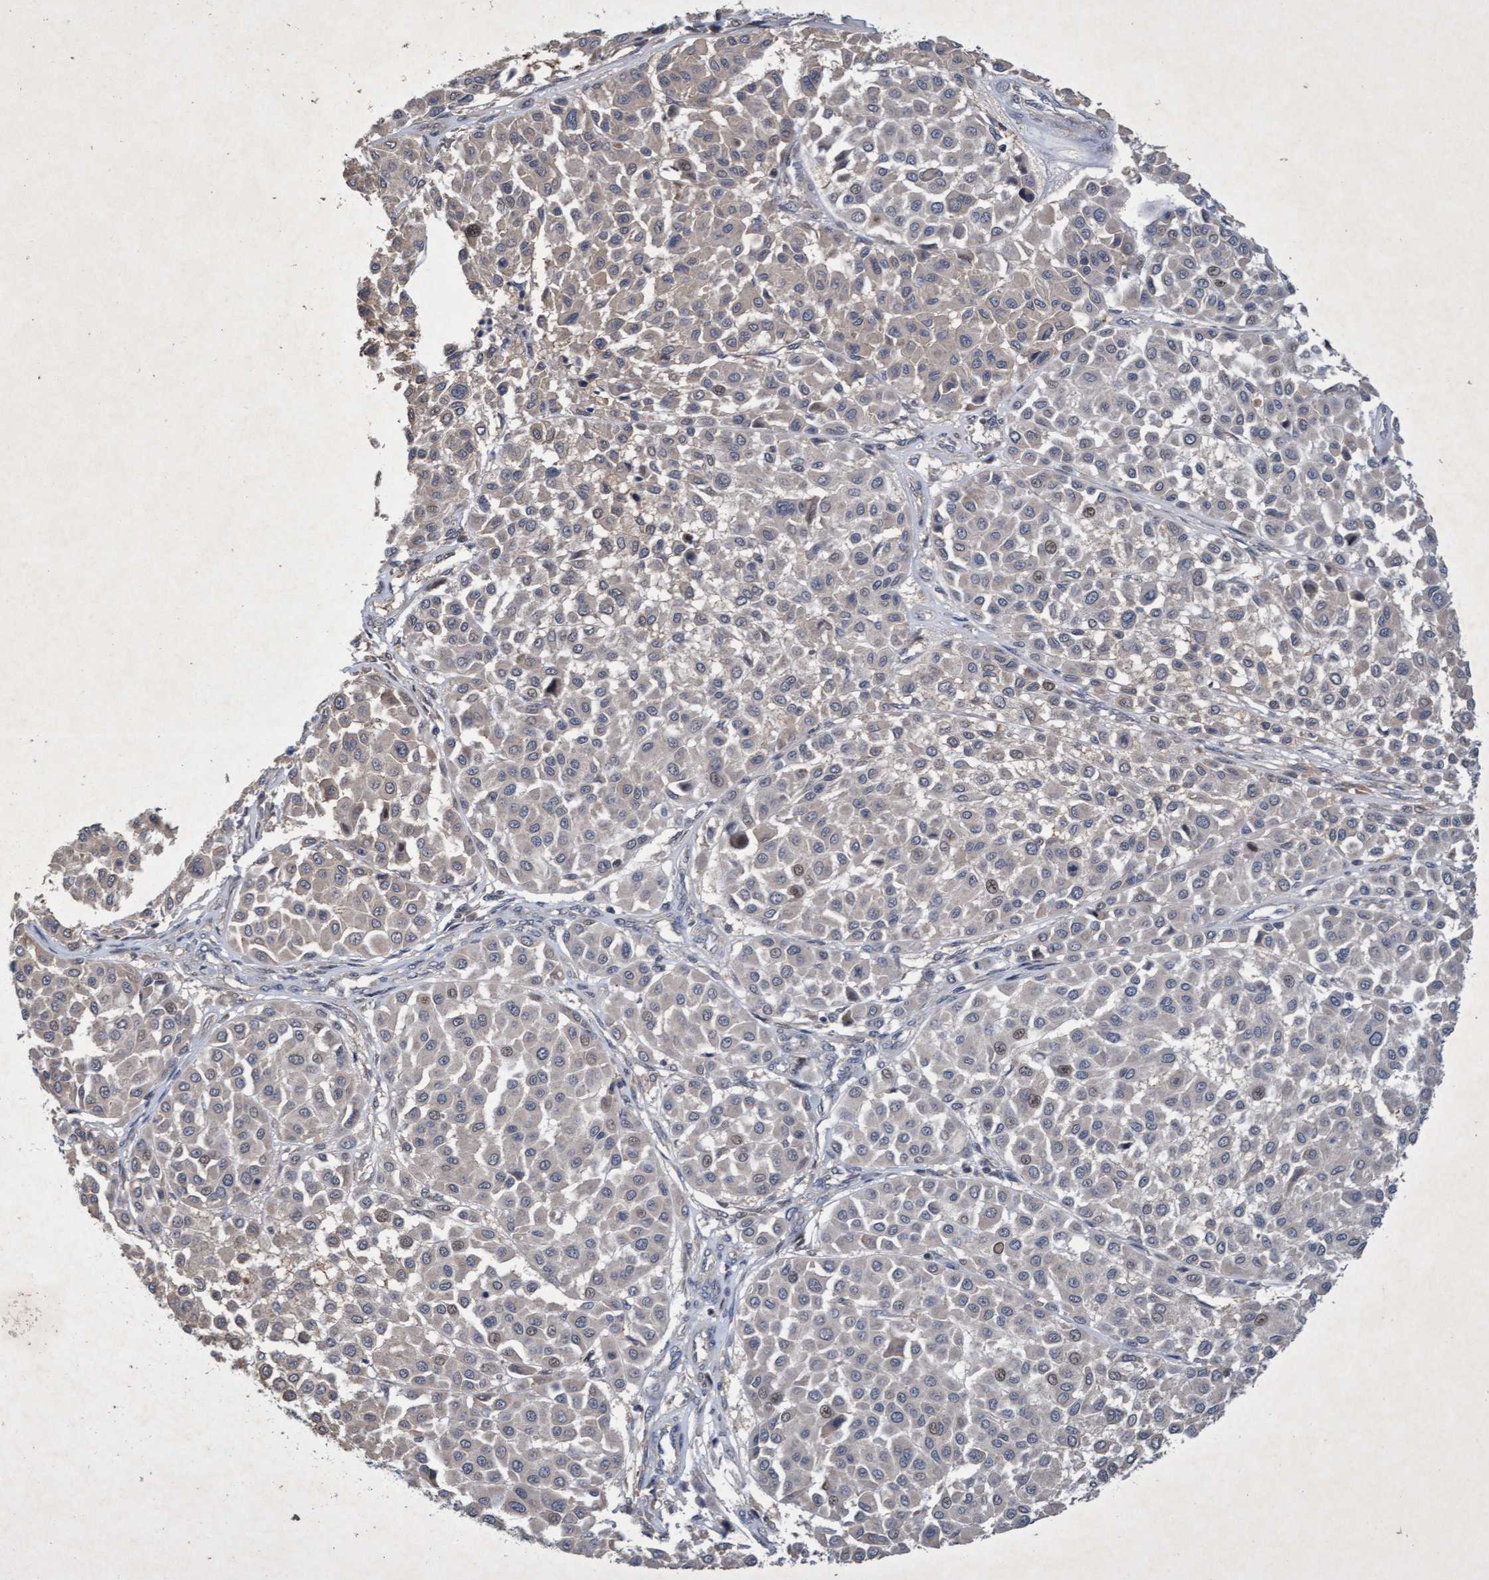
{"staining": {"intensity": "weak", "quantity": "<25%", "location": "cytoplasmic/membranous"}, "tissue": "melanoma", "cell_type": "Tumor cells", "image_type": "cancer", "snomed": [{"axis": "morphology", "description": "Malignant melanoma, Metastatic site"}, {"axis": "topography", "description": "Soft tissue"}], "caption": "Immunohistochemistry of human melanoma shows no expression in tumor cells. (DAB (3,3'-diaminobenzidine) immunohistochemistry, high magnification).", "gene": "ZNF677", "patient": {"sex": "male", "age": 41}}